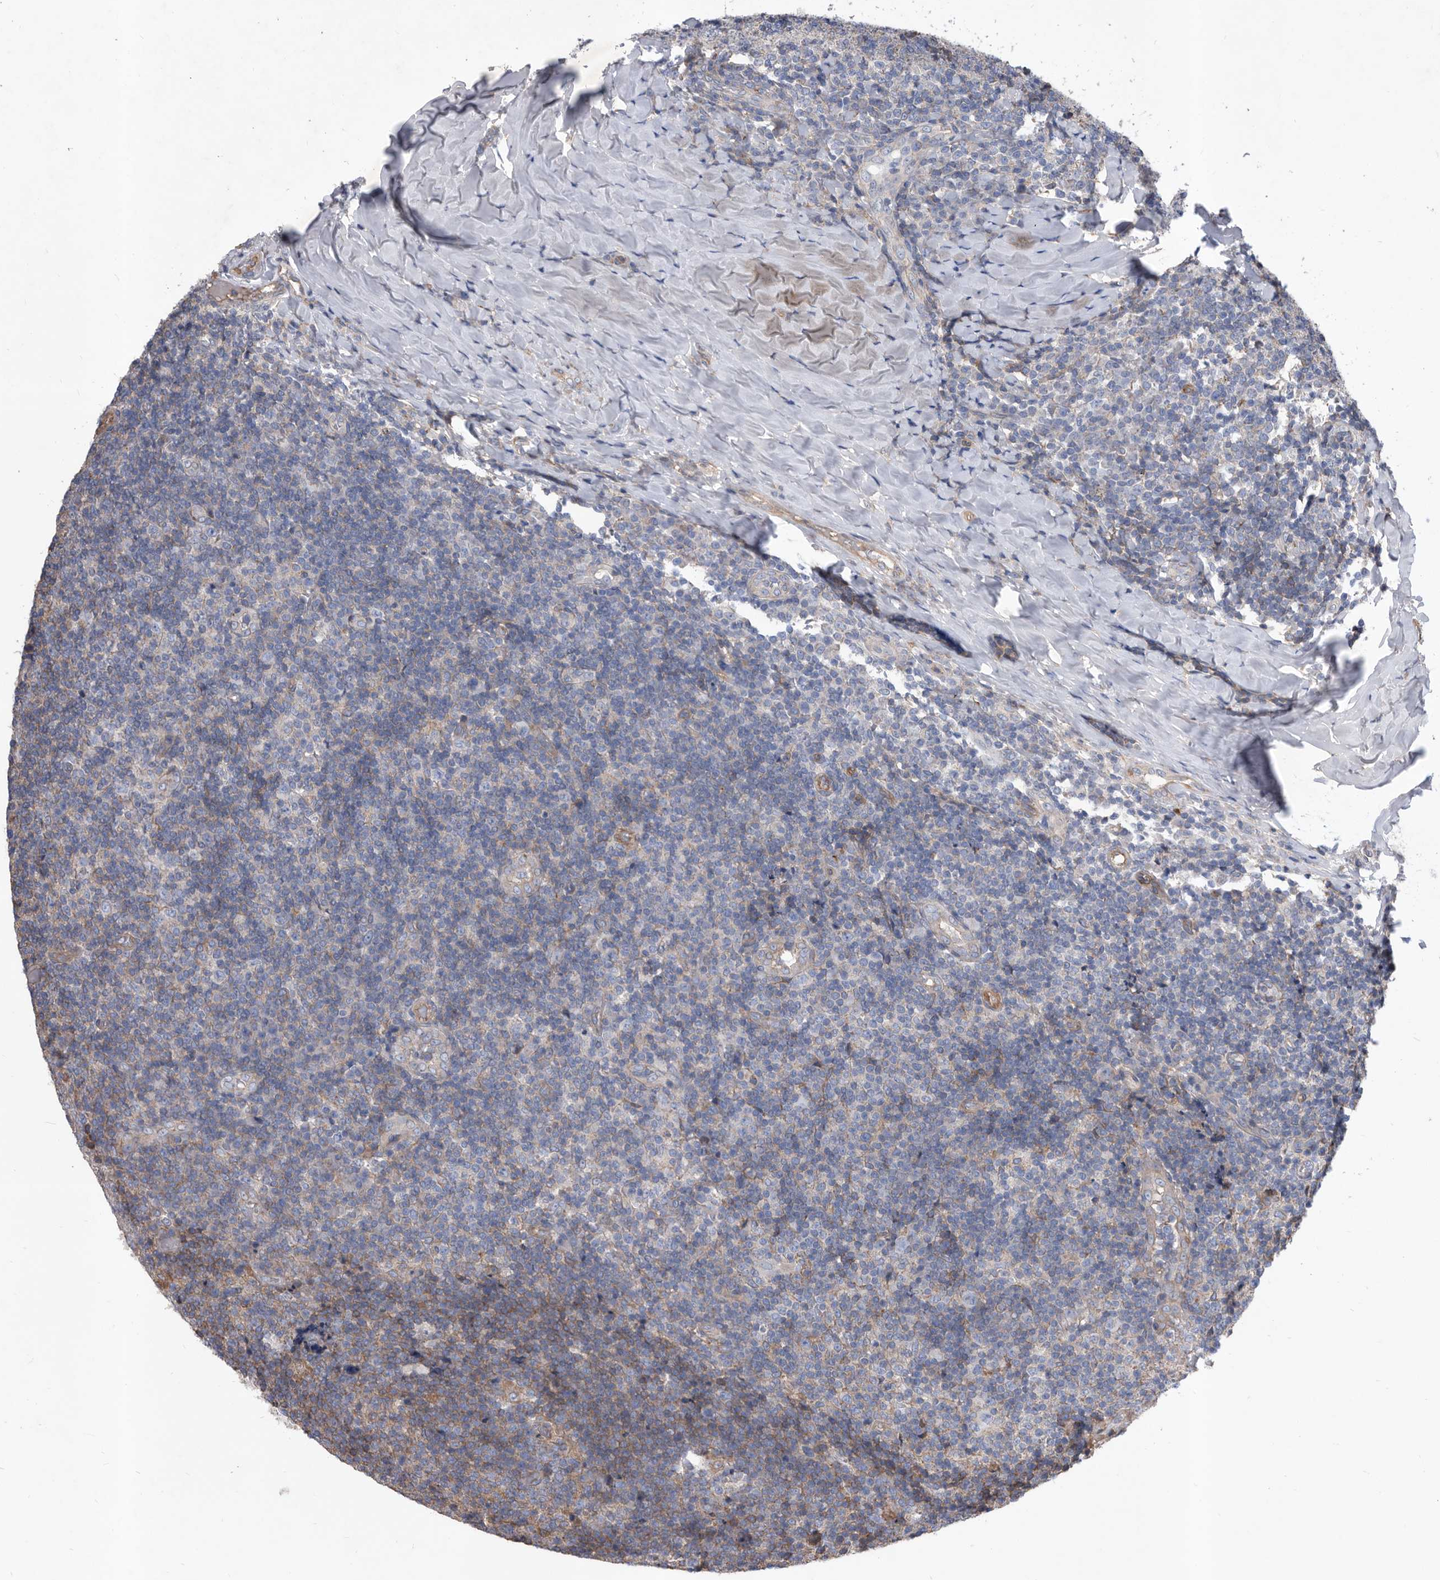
{"staining": {"intensity": "negative", "quantity": "none", "location": "none"}, "tissue": "tonsil", "cell_type": "Germinal center cells", "image_type": "normal", "snomed": [{"axis": "morphology", "description": "Normal tissue, NOS"}, {"axis": "topography", "description": "Tonsil"}], "caption": "DAB (3,3'-diaminobenzidine) immunohistochemical staining of normal human tonsil exhibits no significant positivity in germinal center cells. (Stains: DAB (3,3'-diaminobenzidine) immunohistochemistry with hematoxylin counter stain, Microscopy: brightfield microscopy at high magnification).", "gene": "ATP13A3", "patient": {"sex": "female", "age": 19}}